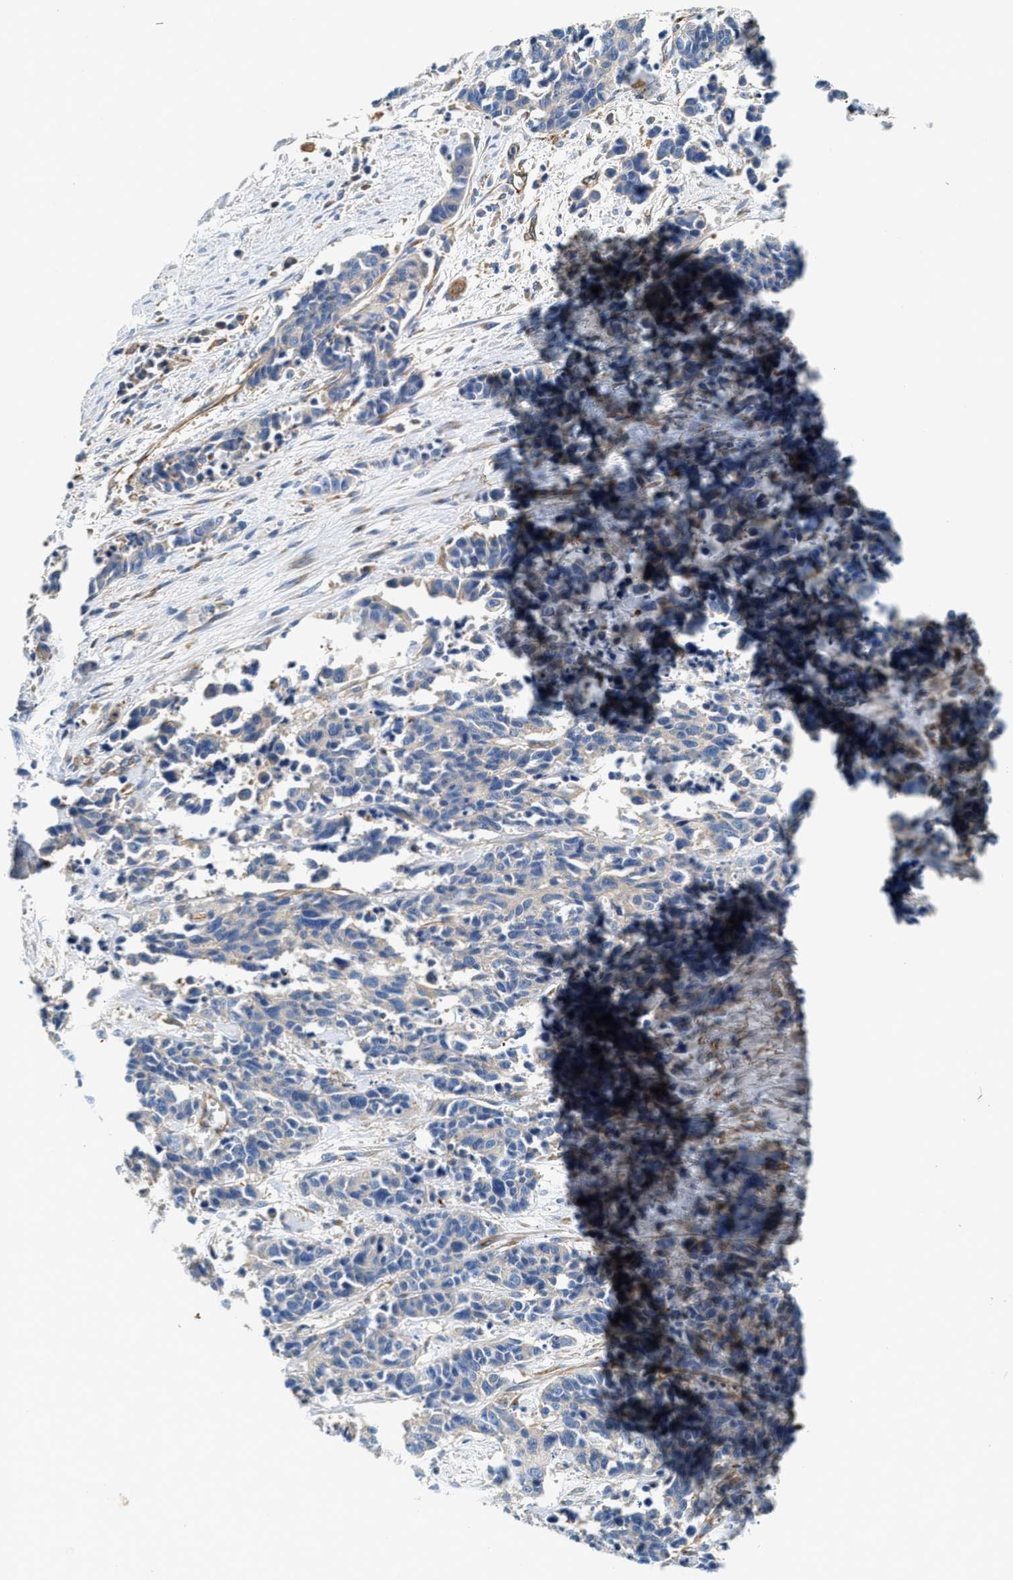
{"staining": {"intensity": "negative", "quantity": "none", "location": "none"}, "tissue": "cervical cancer", "cell_type": "Tumor cells", "image_type": "cancer", "snomed": [{"axis": "morphology", "description": "Squamous cell carcinoma, NOS"}, {"axis": "topography", "description": "Cervix"}], "caption": "The IHC histopathology image has no significant staining in tumor cells of cervical squamous cell carcinoma tissue.", "gene": "NSUN7", "patient": {"sex": "female", "age": 35}}